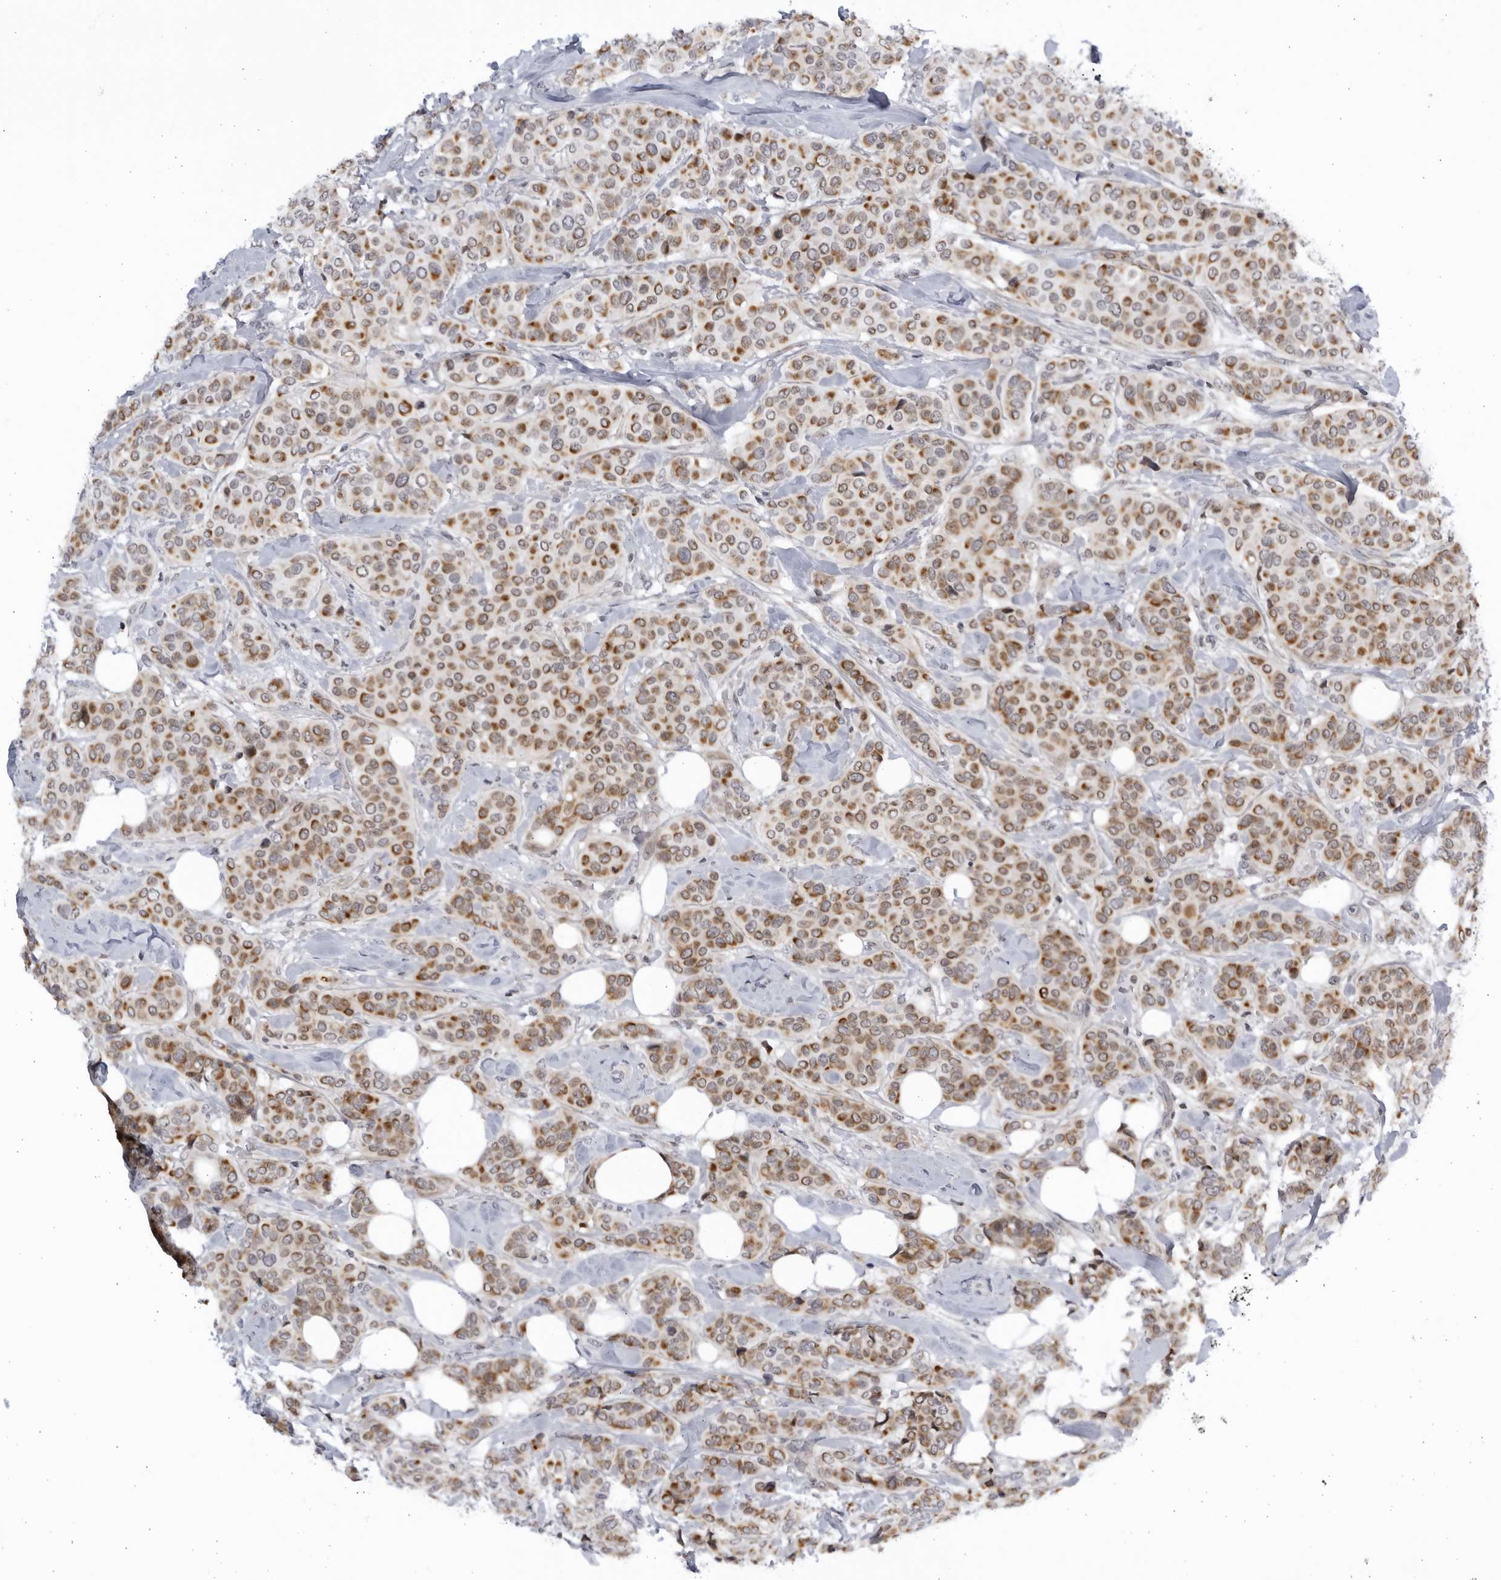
{"staining": {"intensity": "moderate", "quantity": ">75%", "location": "cytoplasmic/membranous"}, "tissue": "breast cancer", "cell_type": "Tumor cells", "image_type": "cancer", "snomed": [{"axis": "morphology", "description": "Lobular carcinoma"}, {"axis": "topography", "description": "Breast"}], "caption": "DAB immunohistochemical staining of human breast cancer (lobular carcinoma) demonstrates moderate cytoplasmic/membranous protein expression in approximately >75% of tumor cells.", "gene": "SLC25A22", "patient": {"sex": "female", "age": 51}}